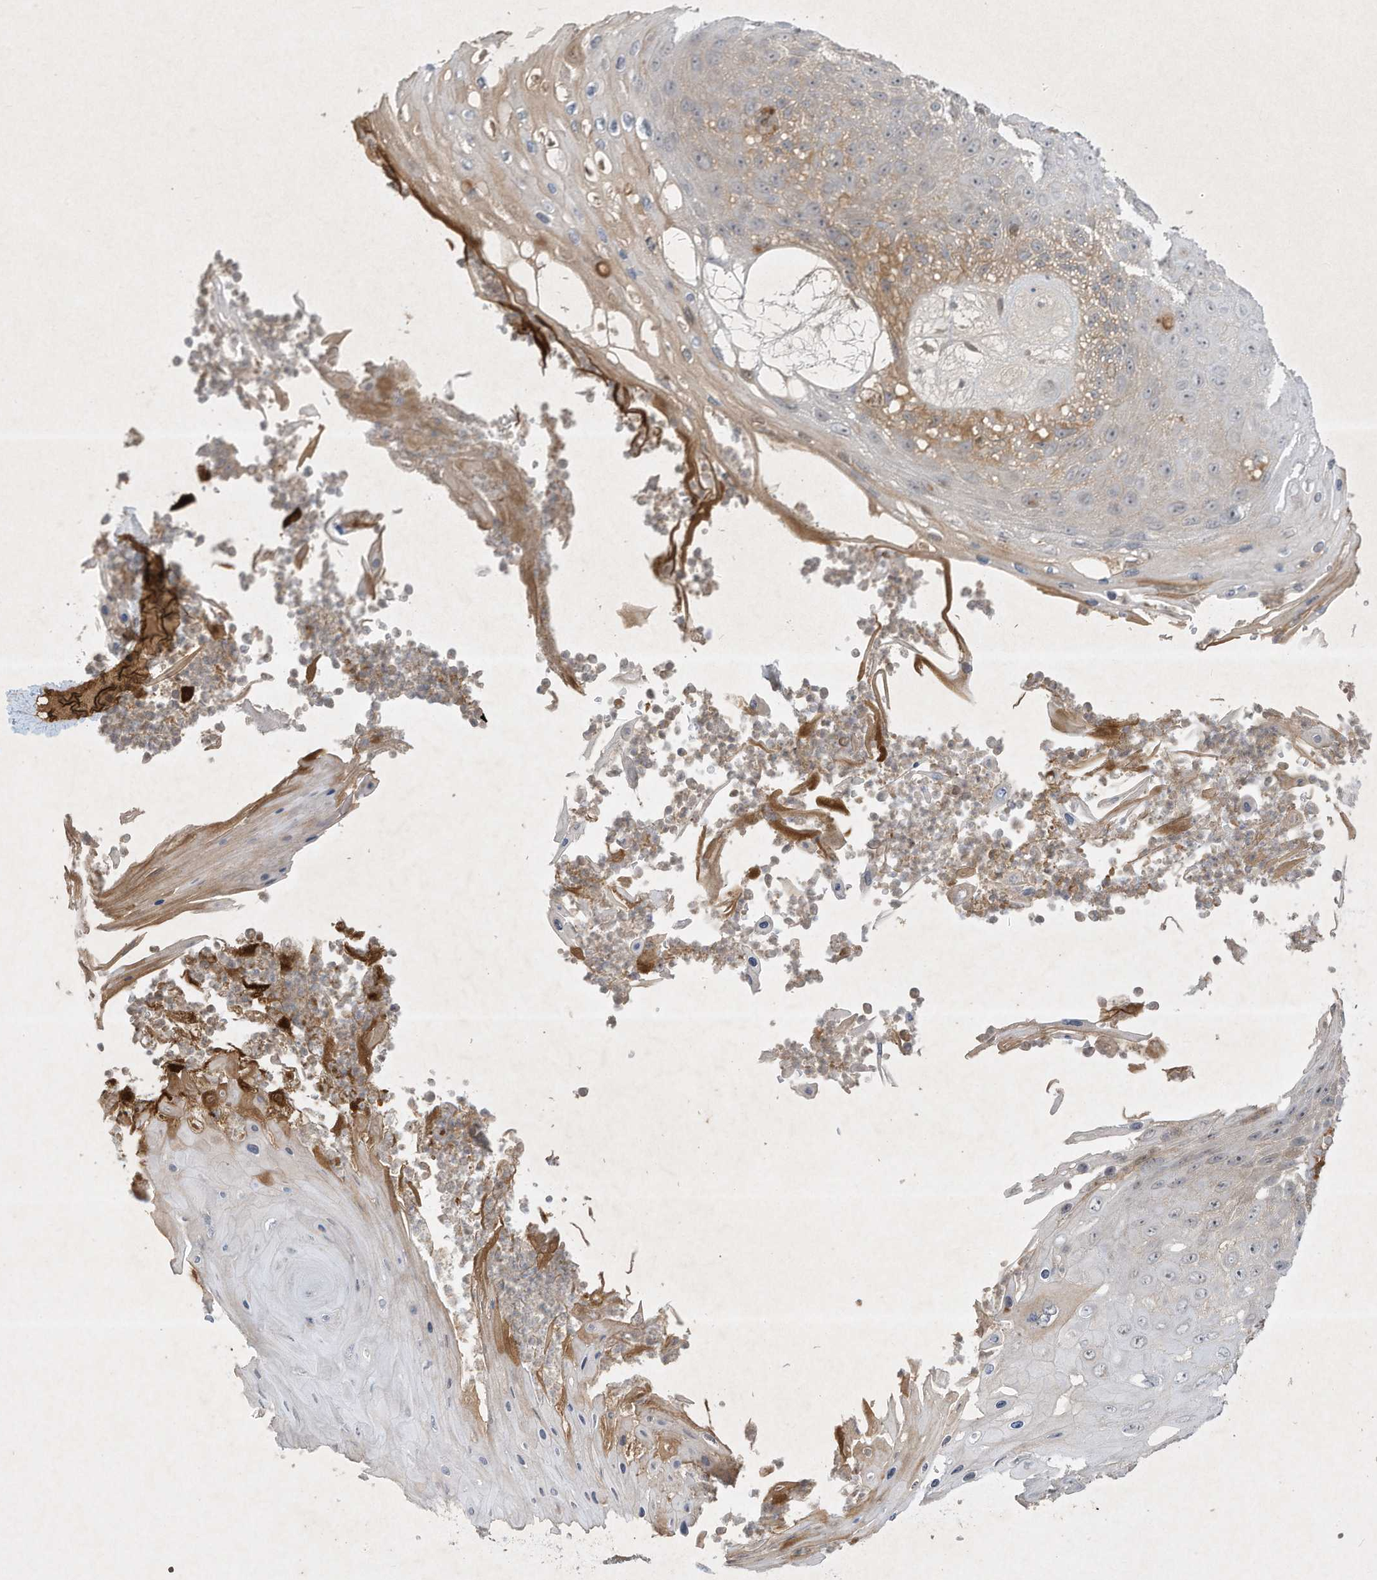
{"staining": {"intensity": "moderate", "quantity": "<25%", "location": "cytoplasmic/membranous"}, "tissue": "skin cancer", "cell_type": "Tumor cells", "image_type": "cancer", "snomed": [{"axis": "morphology", "description": "Squamous cell carcinoma, NOS"}, {"axis": "topography", "description": "Skin"}], "caption": "A brown stain highlights moderate cytoplasmic/membranous expression of a protein in skin cancer (squamous cell carcinoma) tumor cells.", "gene": "FETUB", "patient": {"sex": "female", "age": 88}}